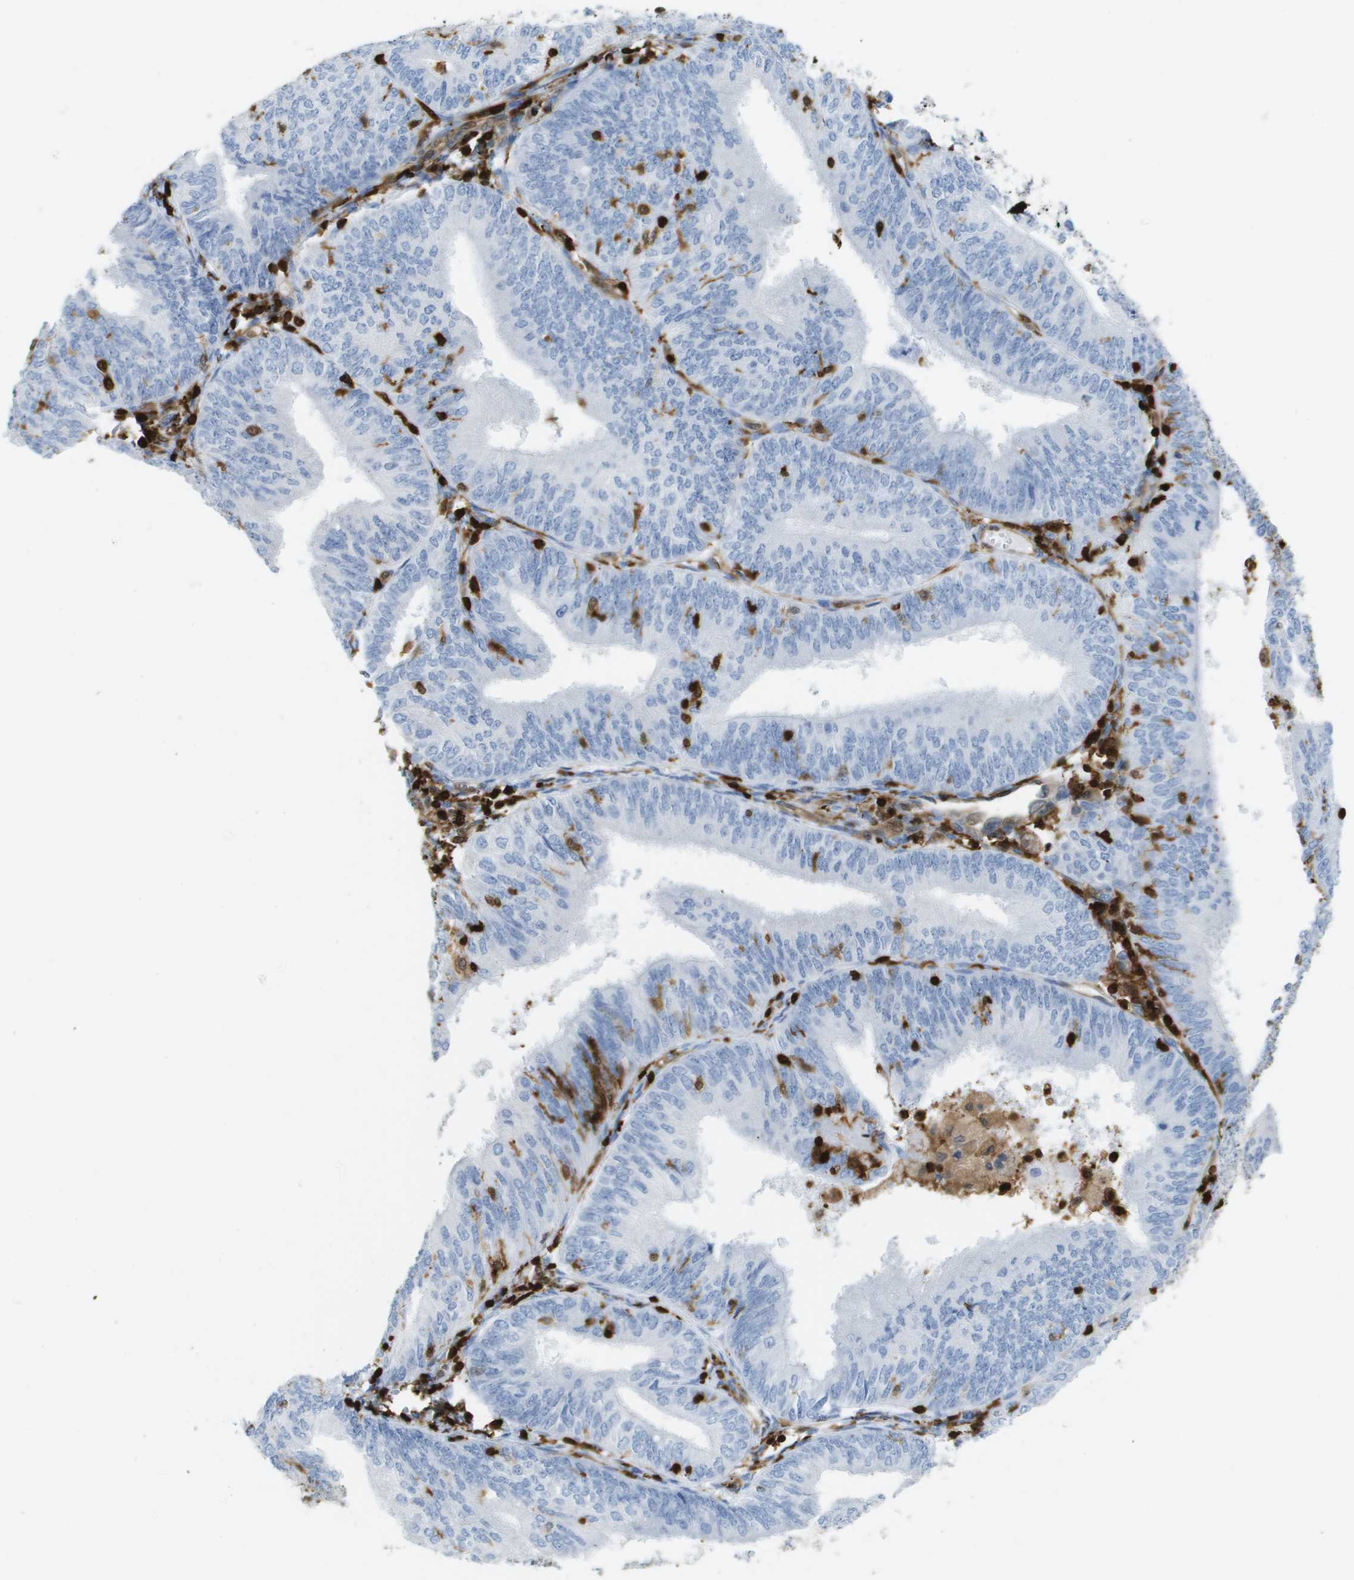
{"staining": {"intensity": "negative", "quantity": "none", "location": "none"}, "tissue": "endometrial cancer", "cell_type": "Tumor cells", "image_type": "cancer", "snomed": [{"axis": "morphology", "description": "Adenocarcinoma, NOS"}, {"axis": "topography", "description": "Endometrium"}], "caption": "Immunohistochemistry (IHC) image of neoplastic tissue: human endometrial adenocarcinoma stained with DAB reveals no significant protein staining in tumor cells.", "gene": "DOCK5", "patient": {"sex": "female", "age": 58}}